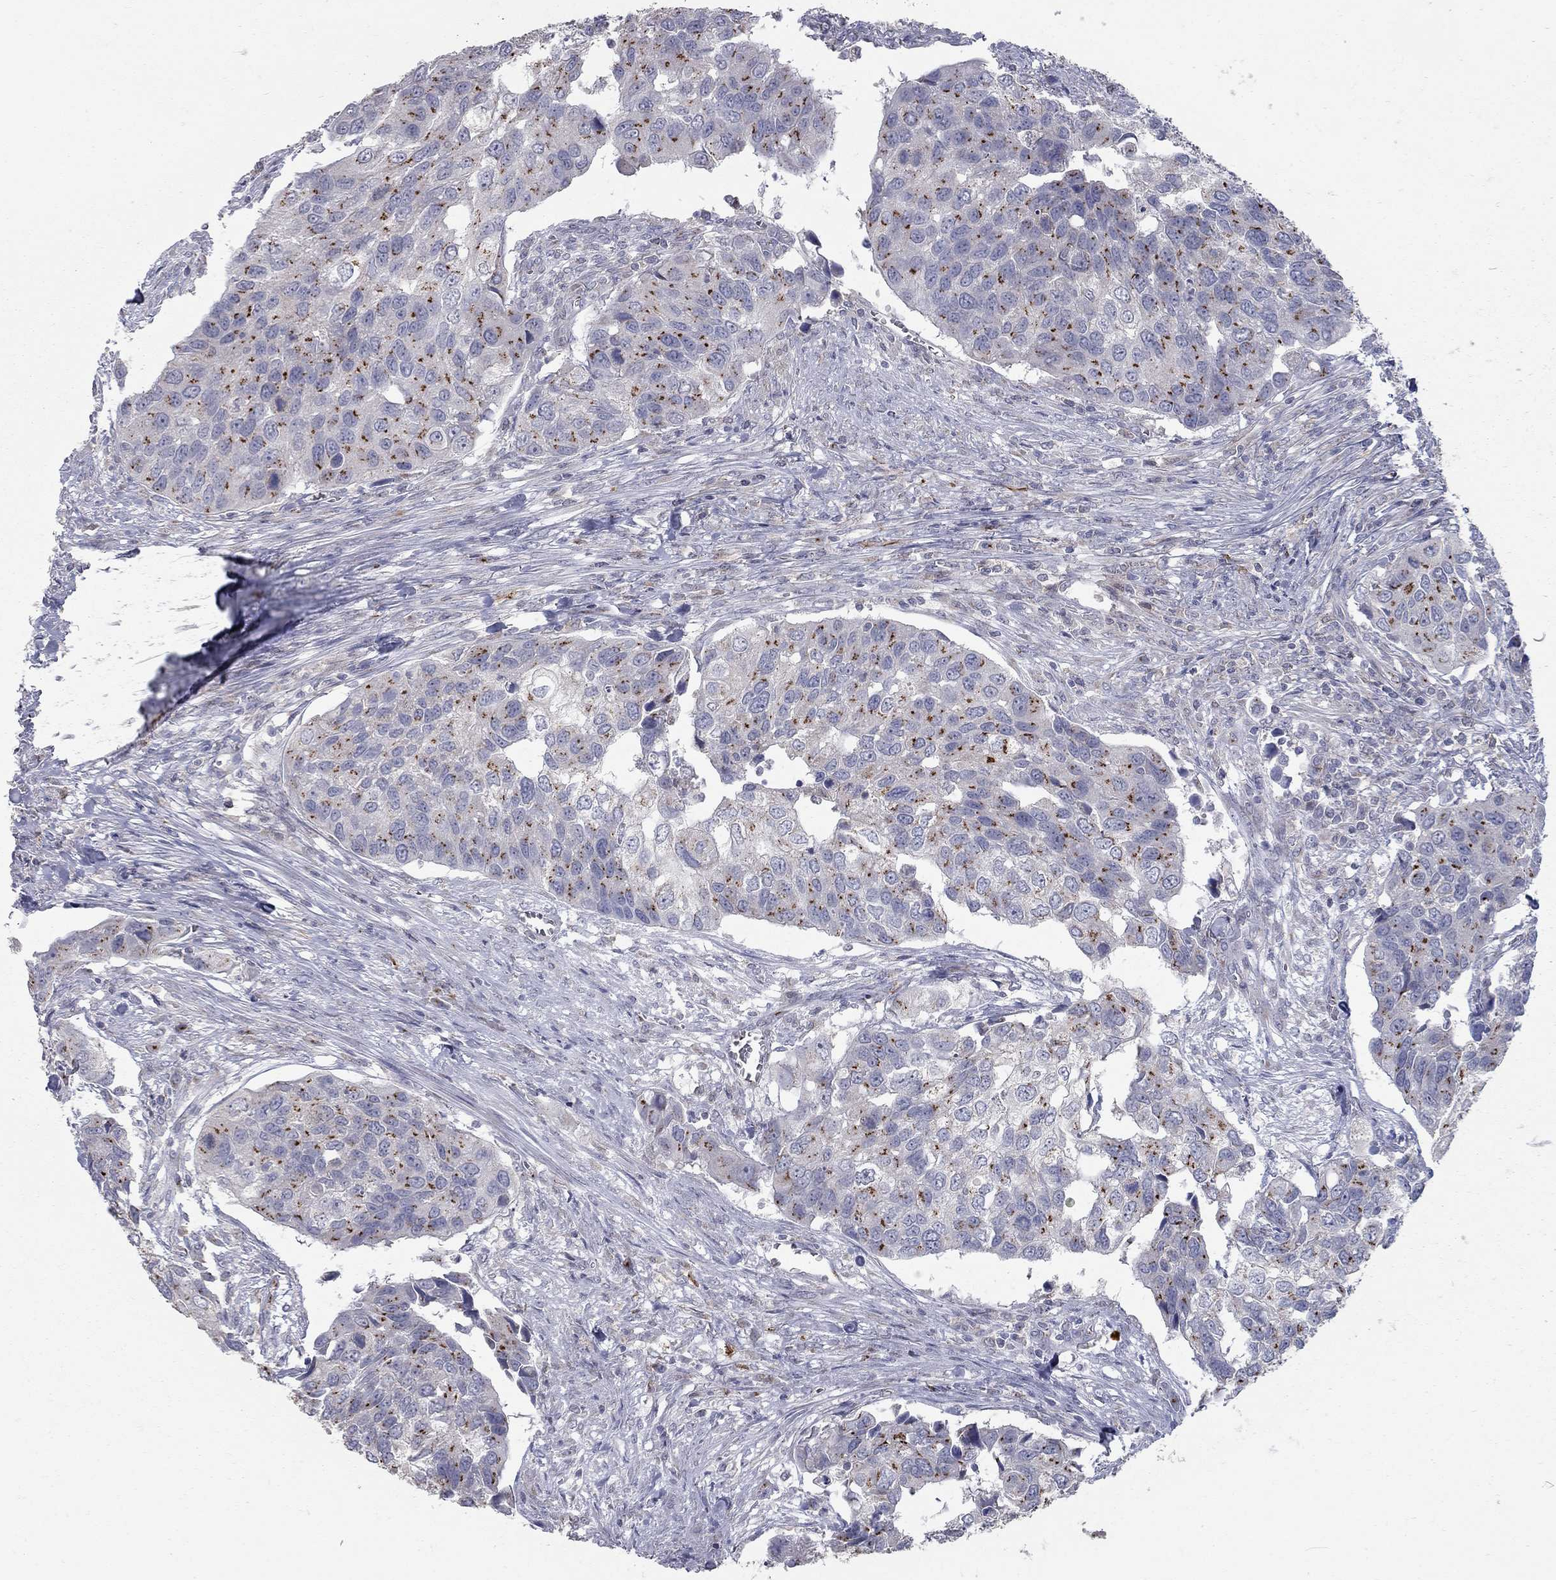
{"staining": {"intensity": "strong", "quantity": "<25%", "location": "cytoplasmic/membranous"}, "tissue": "urothelial cancer", "cell_type": "Tumor cells", "image_type": "cancer", "snomed": [{"axis": "morphology", "description": "Urothelial carcinoma, High grade"}, {"axis": "topography", "description": "Urinary bladder"}], "caption": "DAB (3,3'-diaminobenzidine) immunohistochemical staining of human high-grade urothelial carcinoma displays strong cytoplasmic/membranous protein staining in approximately <25% of tumor cells. (DAB IHC with brightfield microscopy, high magnification).", "gene": "KIAA0319L", "patient": {"sex": "male", "age": 60}}